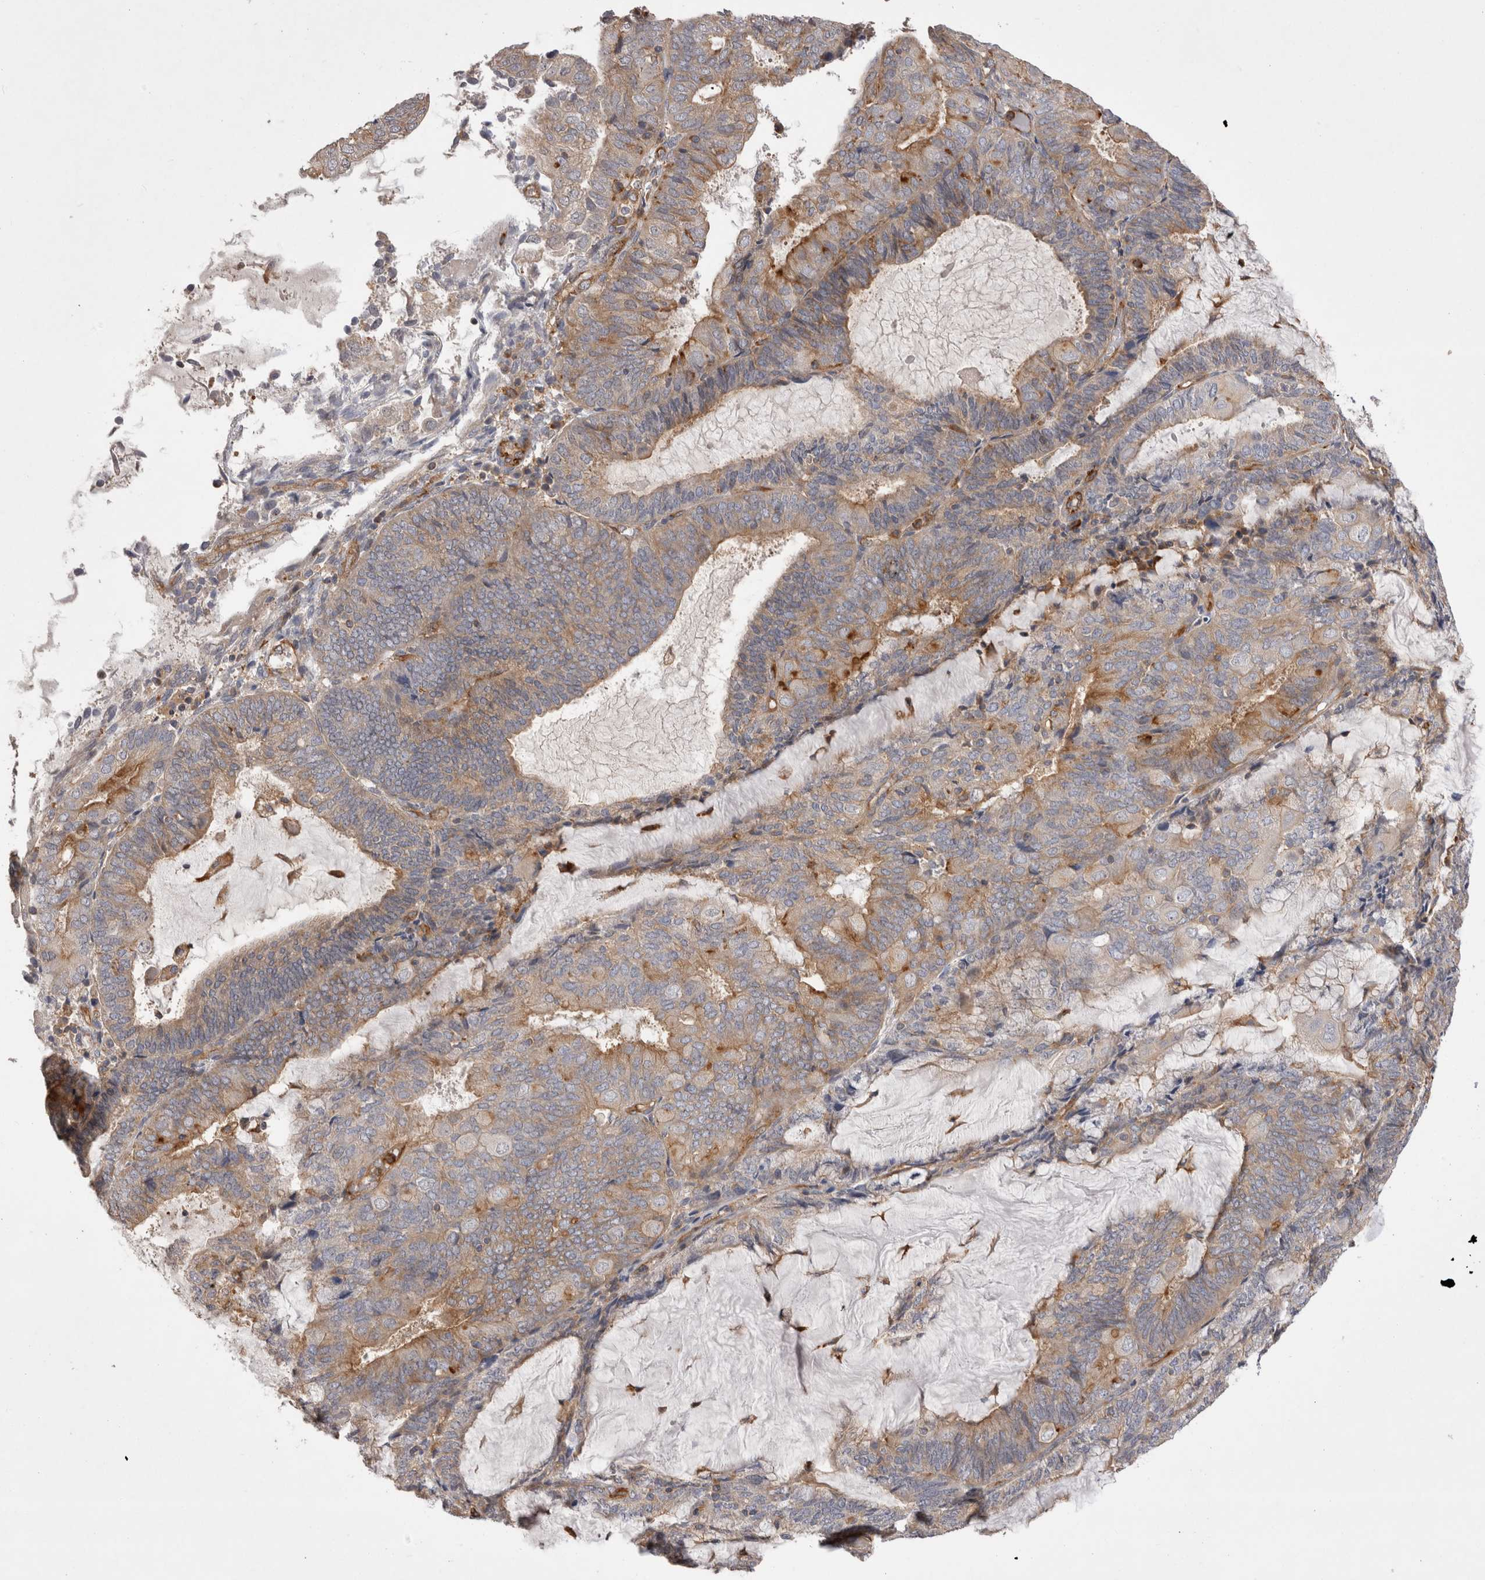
{"staining": {"intensity": "moderate", "quantity": ">75%", "location": "cytoplasmic/membranous"}, "tissue": "endometrial cancer", "cell_type": "Tumor cells", "image_type": "cancer", "snomed": [{"axis": "morphology", "description": "Adenocarcinoma, NOS"}, {"axis": "topography", "description": "Endometrium"}], "caption": "Moderate cytoplasmic/membranous protein staining is identified in about >75% of tumor cells in endometrial cancer (adenocarcinoma).", "gene": "BNIP2", "patient": {"sex": "female", "age": 81}}